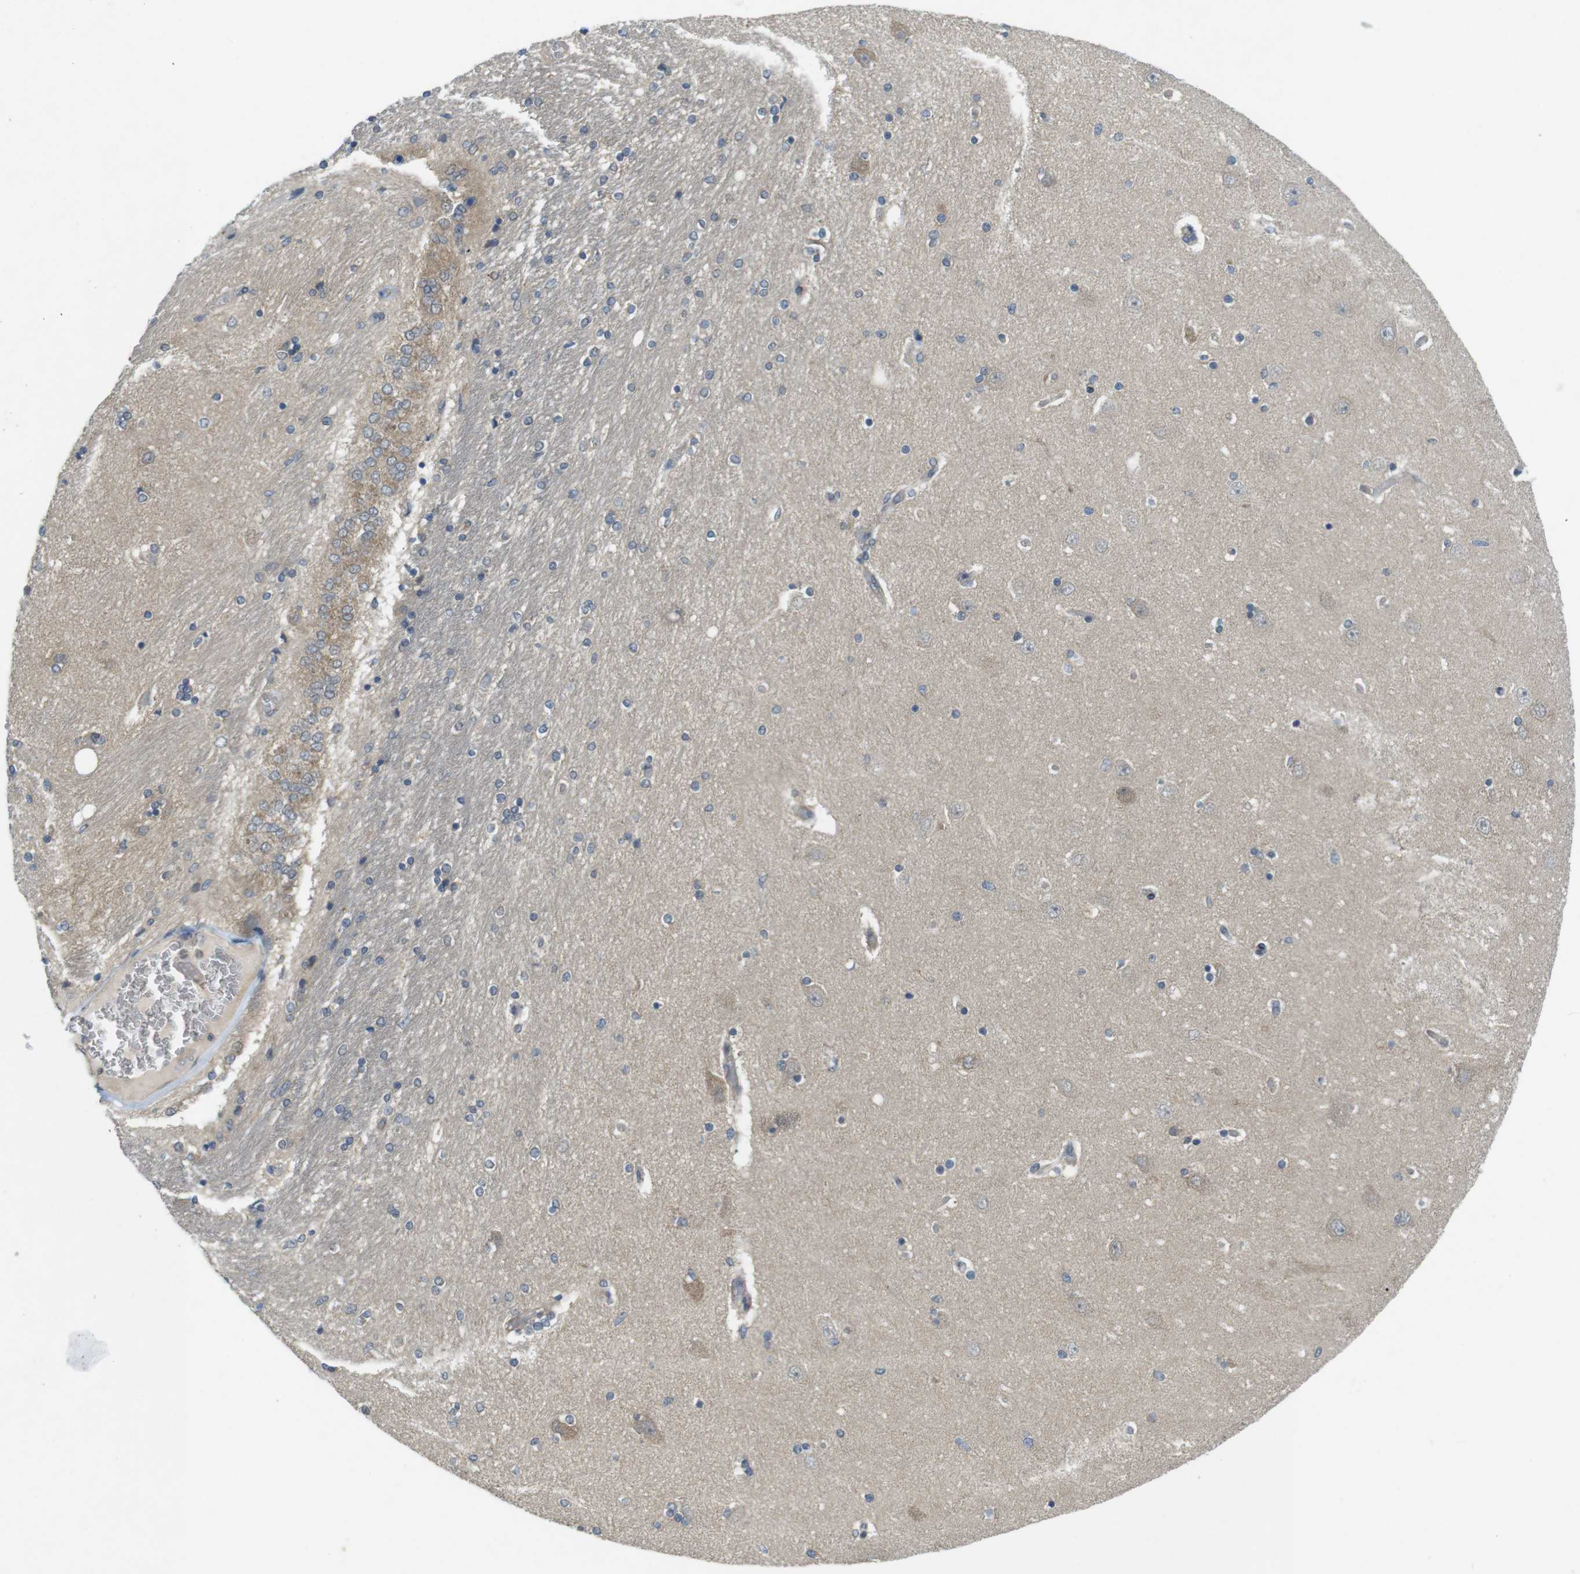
{"staining": {"intensity": "weak", "quantity": "<25%", "location": "cytoplasmic/membranous"}, "tissue": "hippocampus", "cell_type": "Glial cells", "image_type": "normal", "snomed": [{"axis": "morphology", "description": "Normal tissue, NOS"}, {"axis": "topography", "description": "Hippocampus"}], "caption": "The photomicrograph exhibits no staining of glial cells in unremarkable hippocampus. (DAB immunohistochemistry (IHC) with hematoxylin counter stain).", "gene": "SUGT1", "patient": {"sex": "female", "age": 54}}